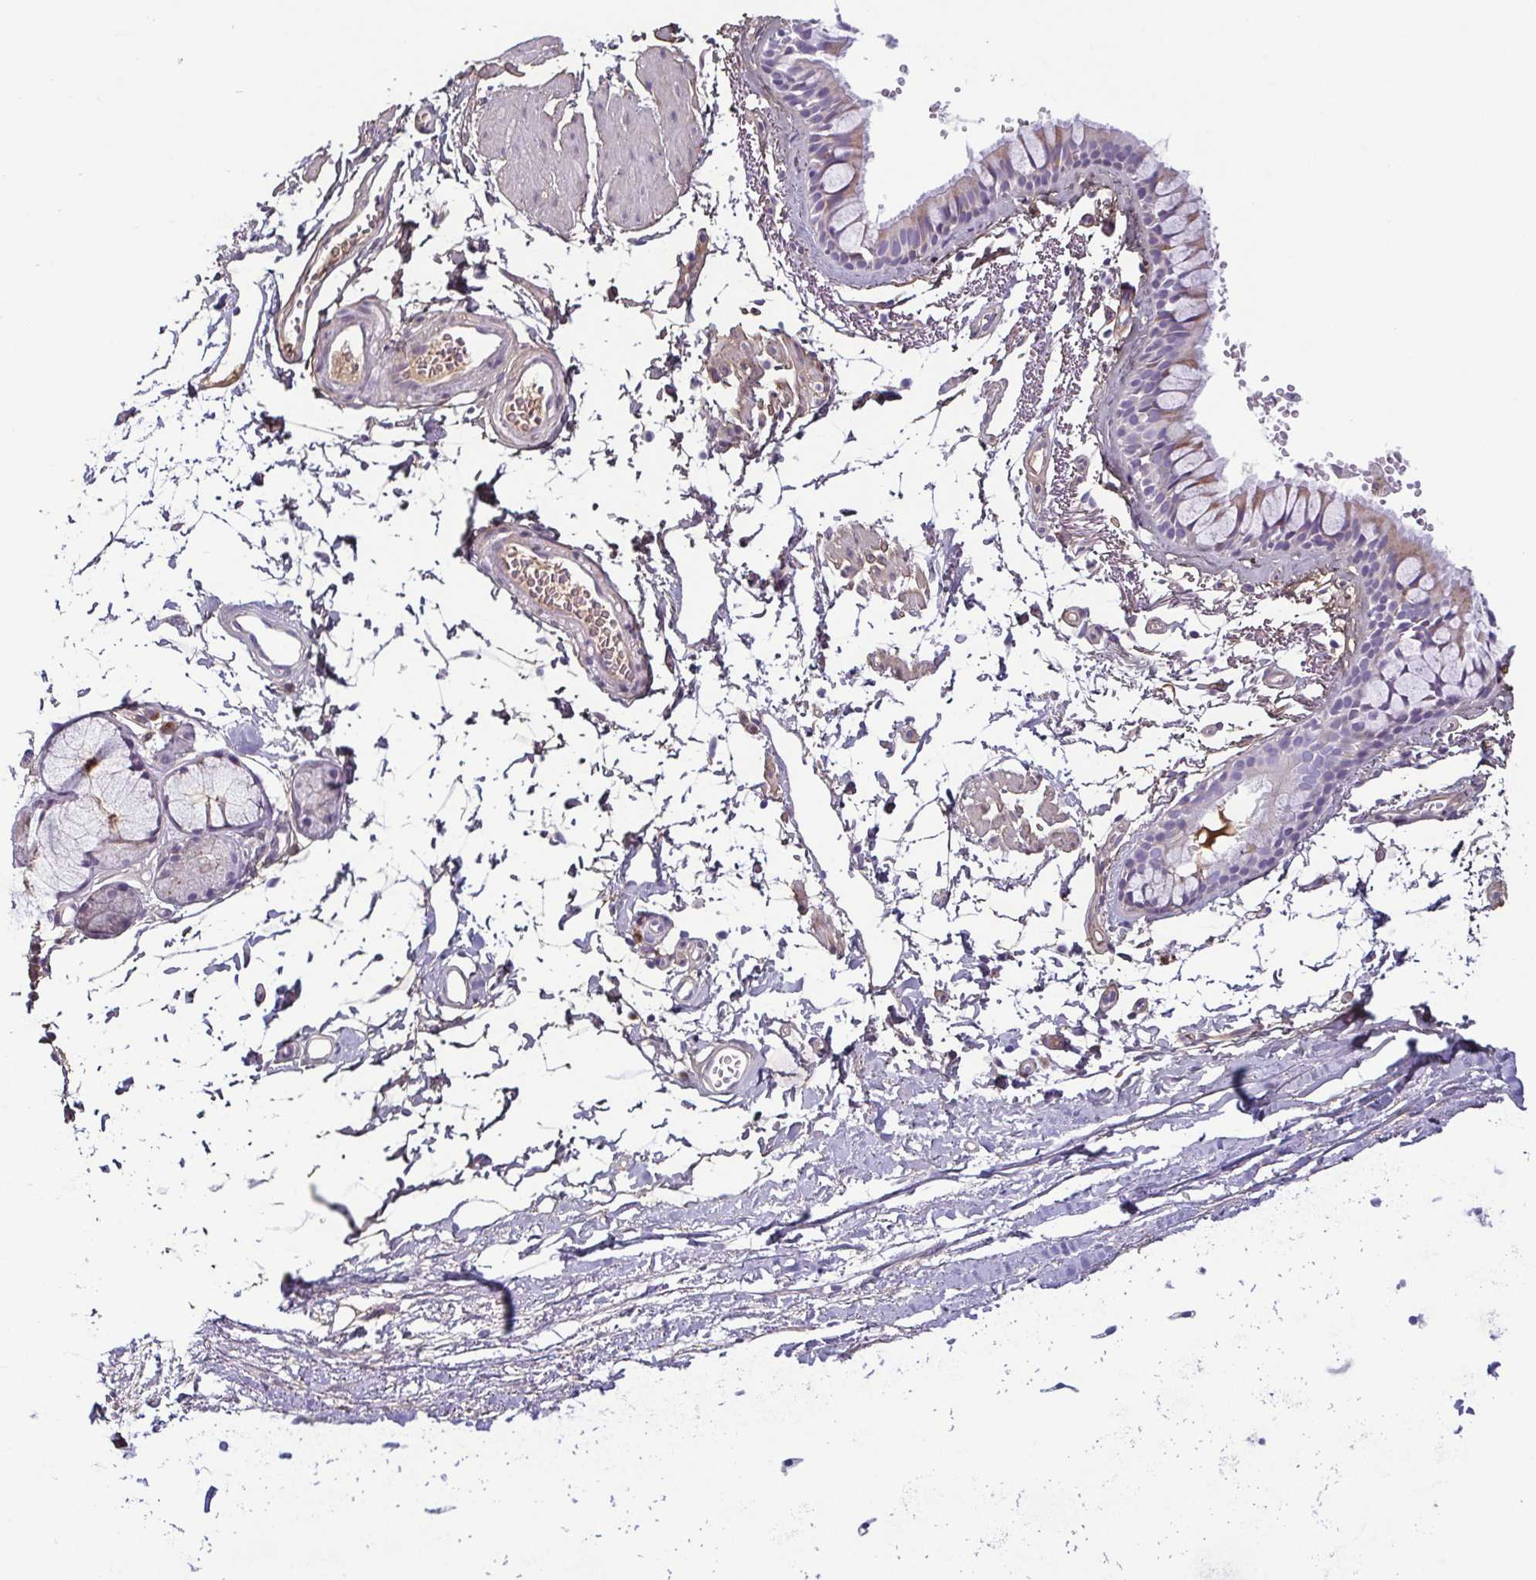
{"staining": {"intensity": "weak", "quantity": "25%-75%", "location": "cytoplasmic/membranous"}, "tissue": "bronchus", "cell_type": "Respiratory epithelial cells", "image_type": "normal", "snomed": [{"axis": "morphology", "description": "Normal tissue, NOS"}, {"axis": "topography", "description": "Cartilage tissue"}, {"axis": "topography", "description": "Bronchus"}, {"axis": "topography", "description": "Peripheral nerve tissue"}], "caption": "Bronchus was stained to show a protein in brown. There is low levels of weak cytoplasmic/membranous staining in approximately 25%-75% of respiratory epithelial cells. (Brightfield microscopy of DAB IHC at high magnification).", "gene": "ECM1", "patient": {"sex": "female", "age": 59}}